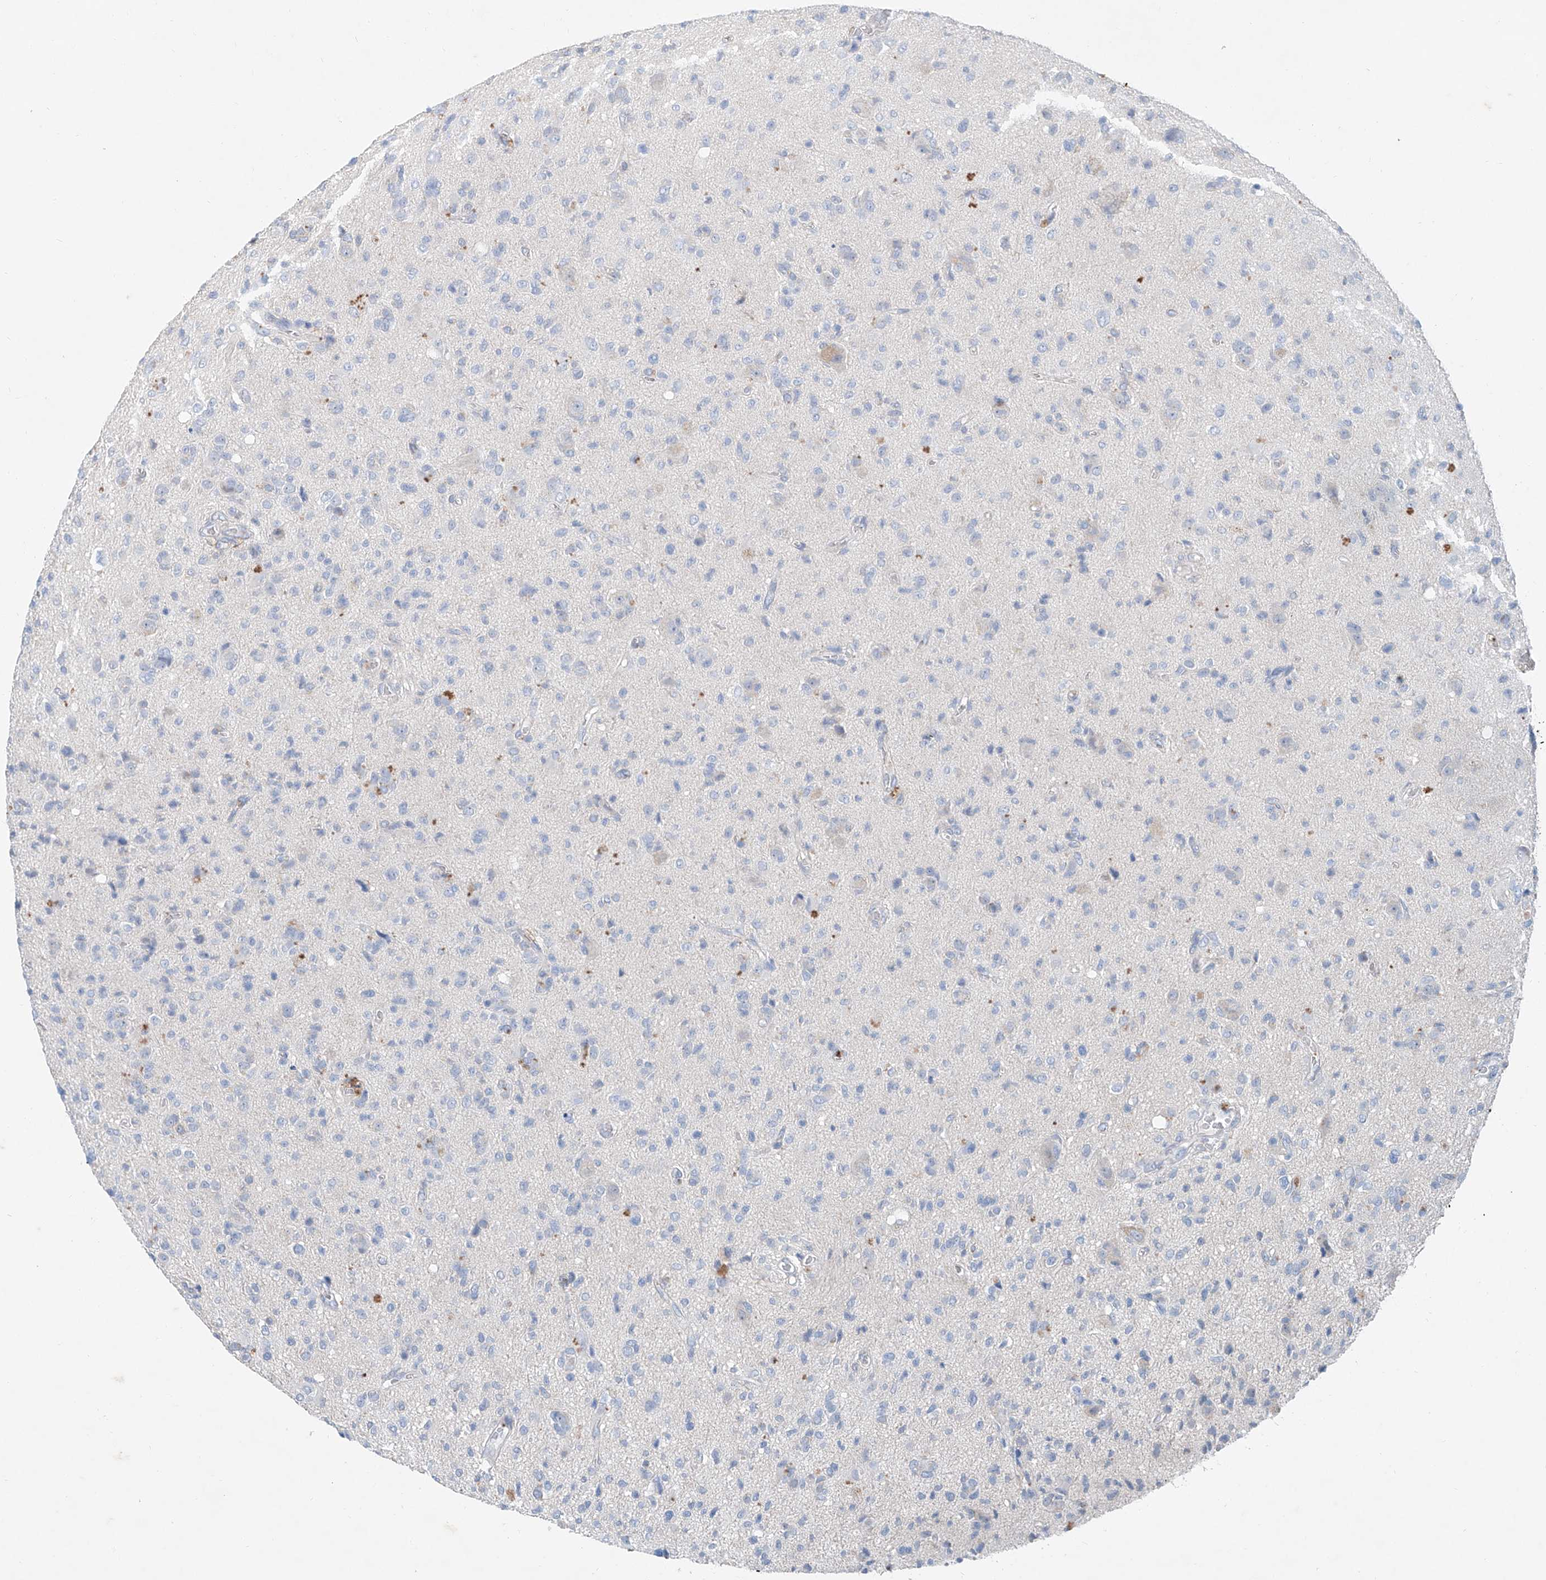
{"staining": {"intensity": "negative", "quantity": "none", "location": "none"}, "tissue": "glioma", "cell_type": "Tumor cells", "image_type": "cancer", "snomed": [{"axis": "morphology", "description": "Glioma, malignant, High grade"}, {"axis": "topography", "description": "Brain"}], "caption": "Human high-grade glioma (malignant) stained for a protein using IHC shows no staining in tumor cells.", "gene": "ANKRD34A", "patient": {"sex": "female", "age": 57}}